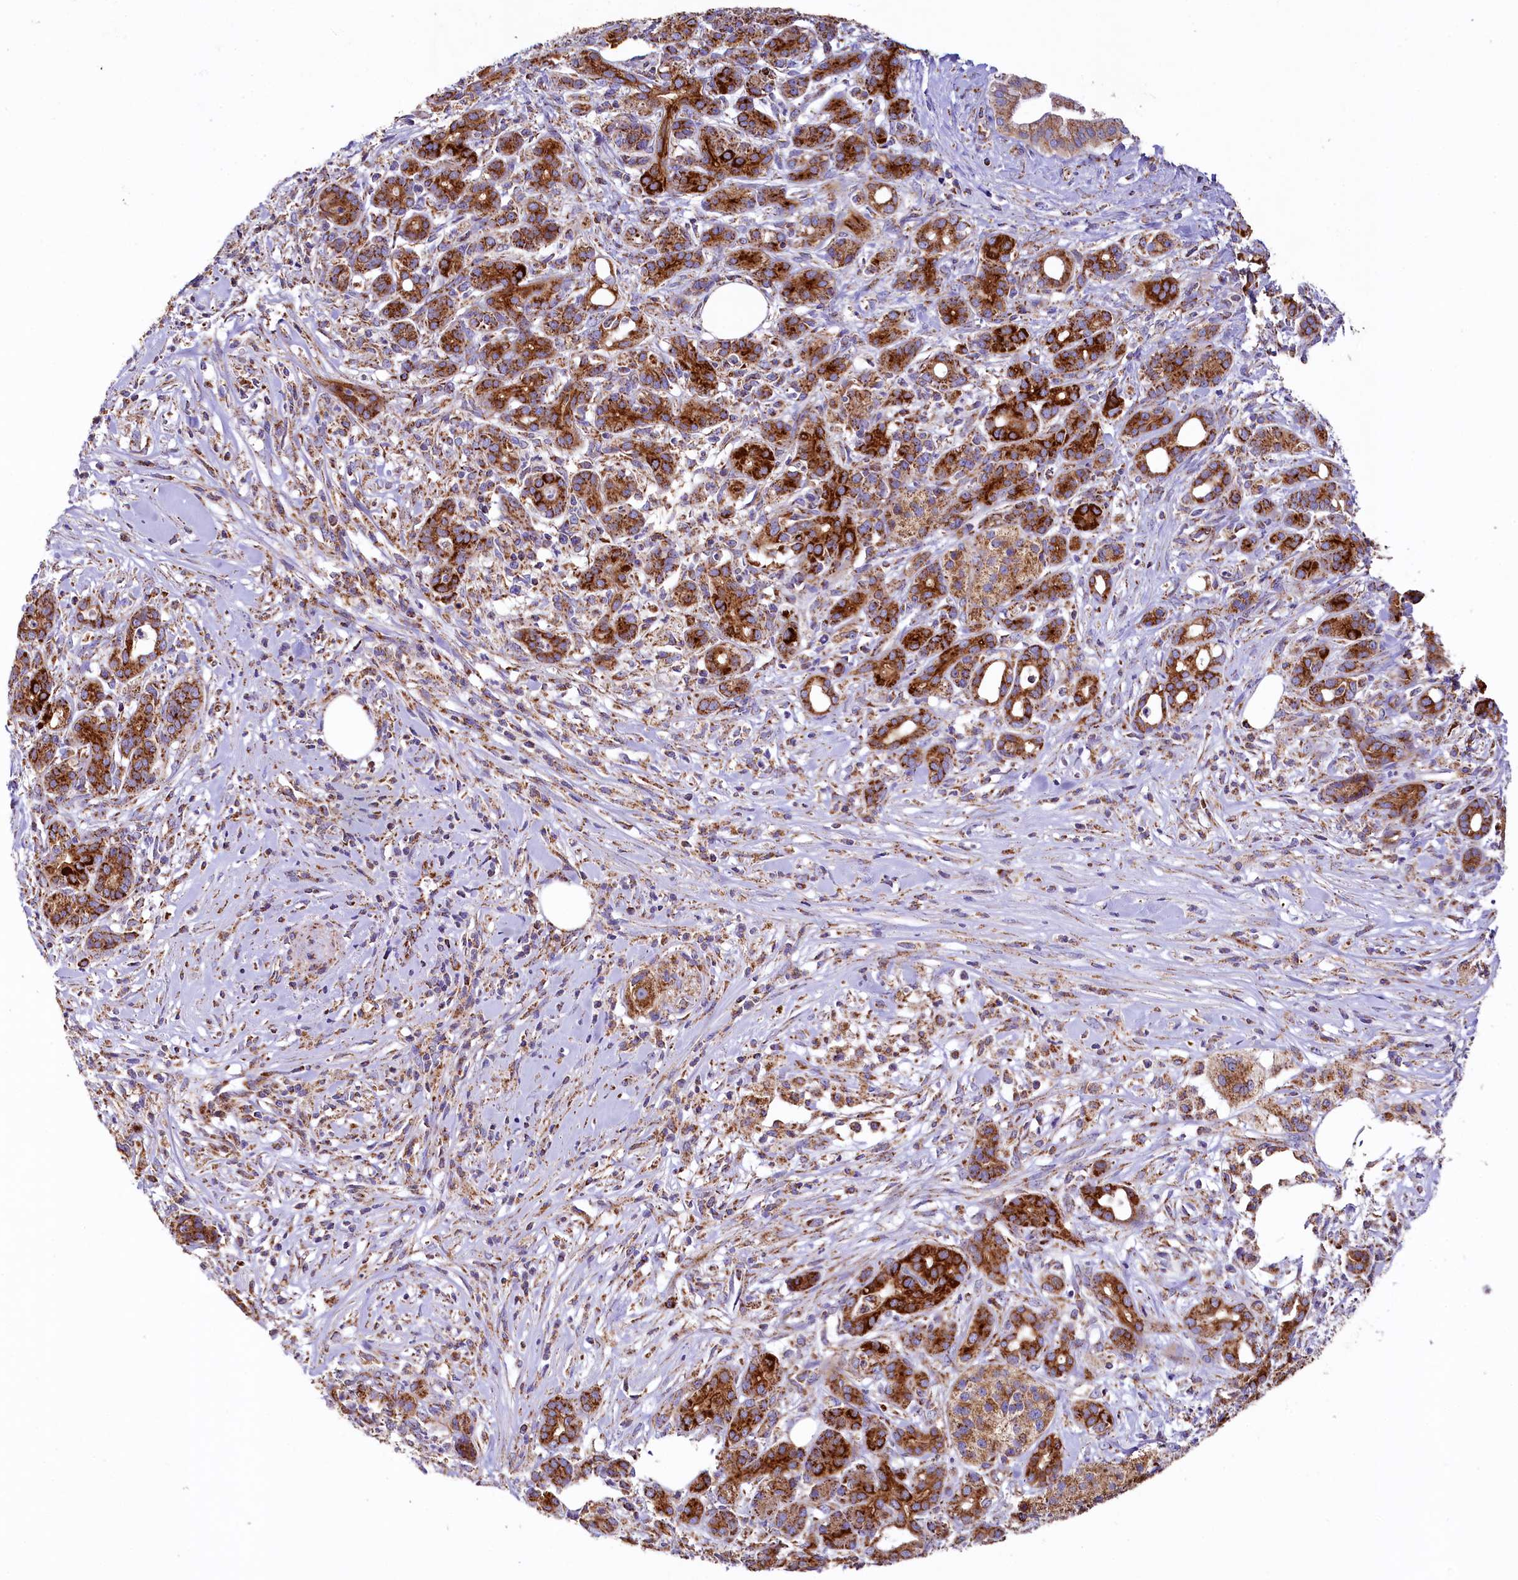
{"staining": {"intensity": "strong", "quantity": ">75%", "location": "cytoplasmic/membranous"}, "tissue": "pancreatic cancer", "cell_type": "Tumor cells", "image_type": "cancer", "snomed": [{"axis": "morphology", "description": "Adenocarcinoma, NOS"}, {"axis": "topography", "description": "Pancreas"}], "caption": "The image reveals immunohistochemical staining of pancreatic cancer. There is strong cytoplasmic/membranous positivity is identified in about >75% of tumor cells.", "gene": "APLP2", "patient": {"sex": "female", "age": 66}}